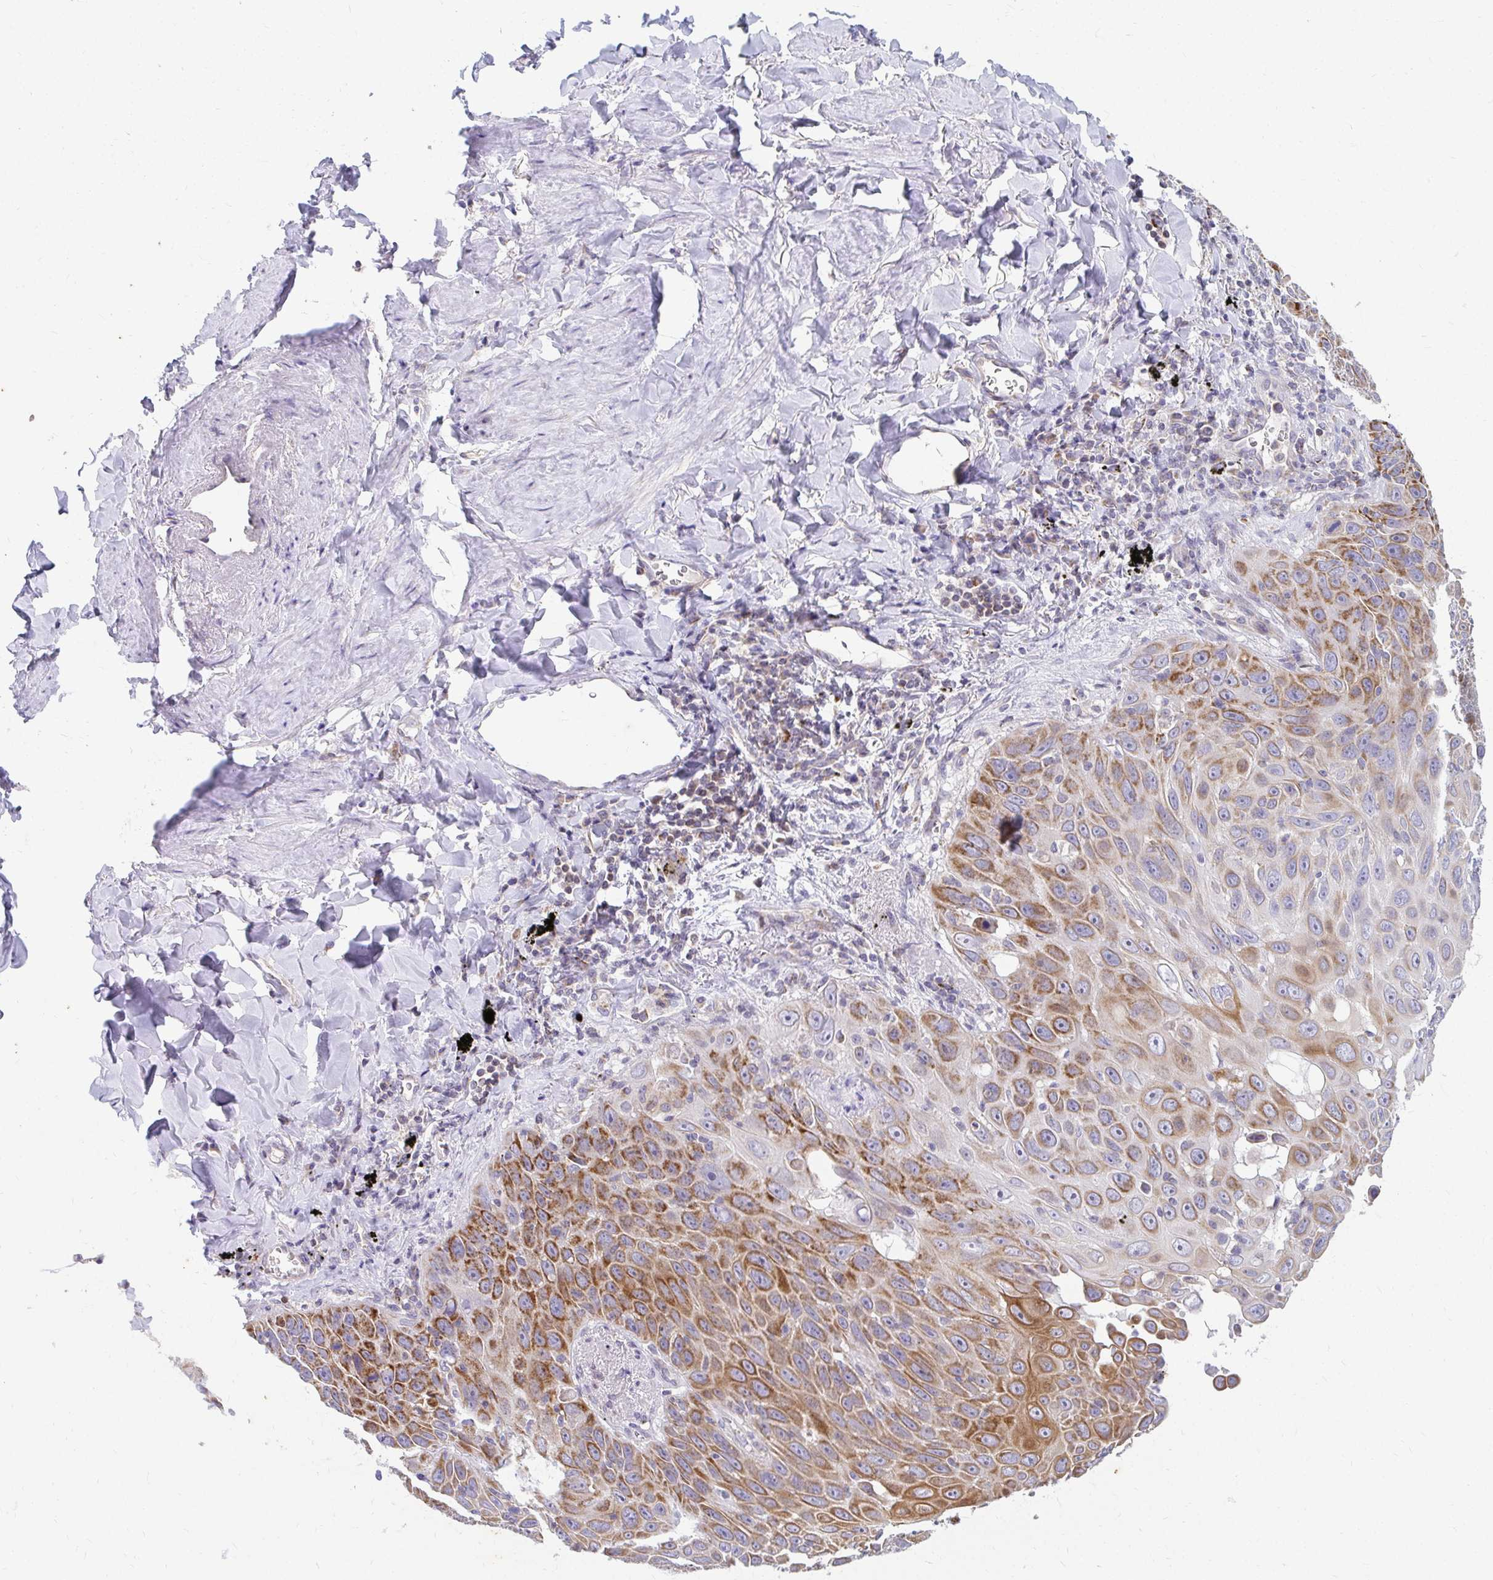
{"staining": {"intensity": "strong", "quantity": "25%-75%", "location": "cytoplasmic/membranous"}, "tissue": "lung cancer", "cell_type": "Tumor cells", "image_type": "cancer", "snomed": [{"axis": "morphology", "description": "Squamous cell carcinoma, NOS"}, {"axis": "morphology", "description": "Squamous cell carcinoma, metastatic, NOS"}, {"axis": "topography", "description": "Lymph node"}, {"axis": "topography", "description": "Lung"}], "caption": "Lung metastatic squamous cell carcinoma stained with a protein marker shows strong staining in tumor cells.", "gene": "EXOC5", "patient": {"sex": "female", "age": 62}}